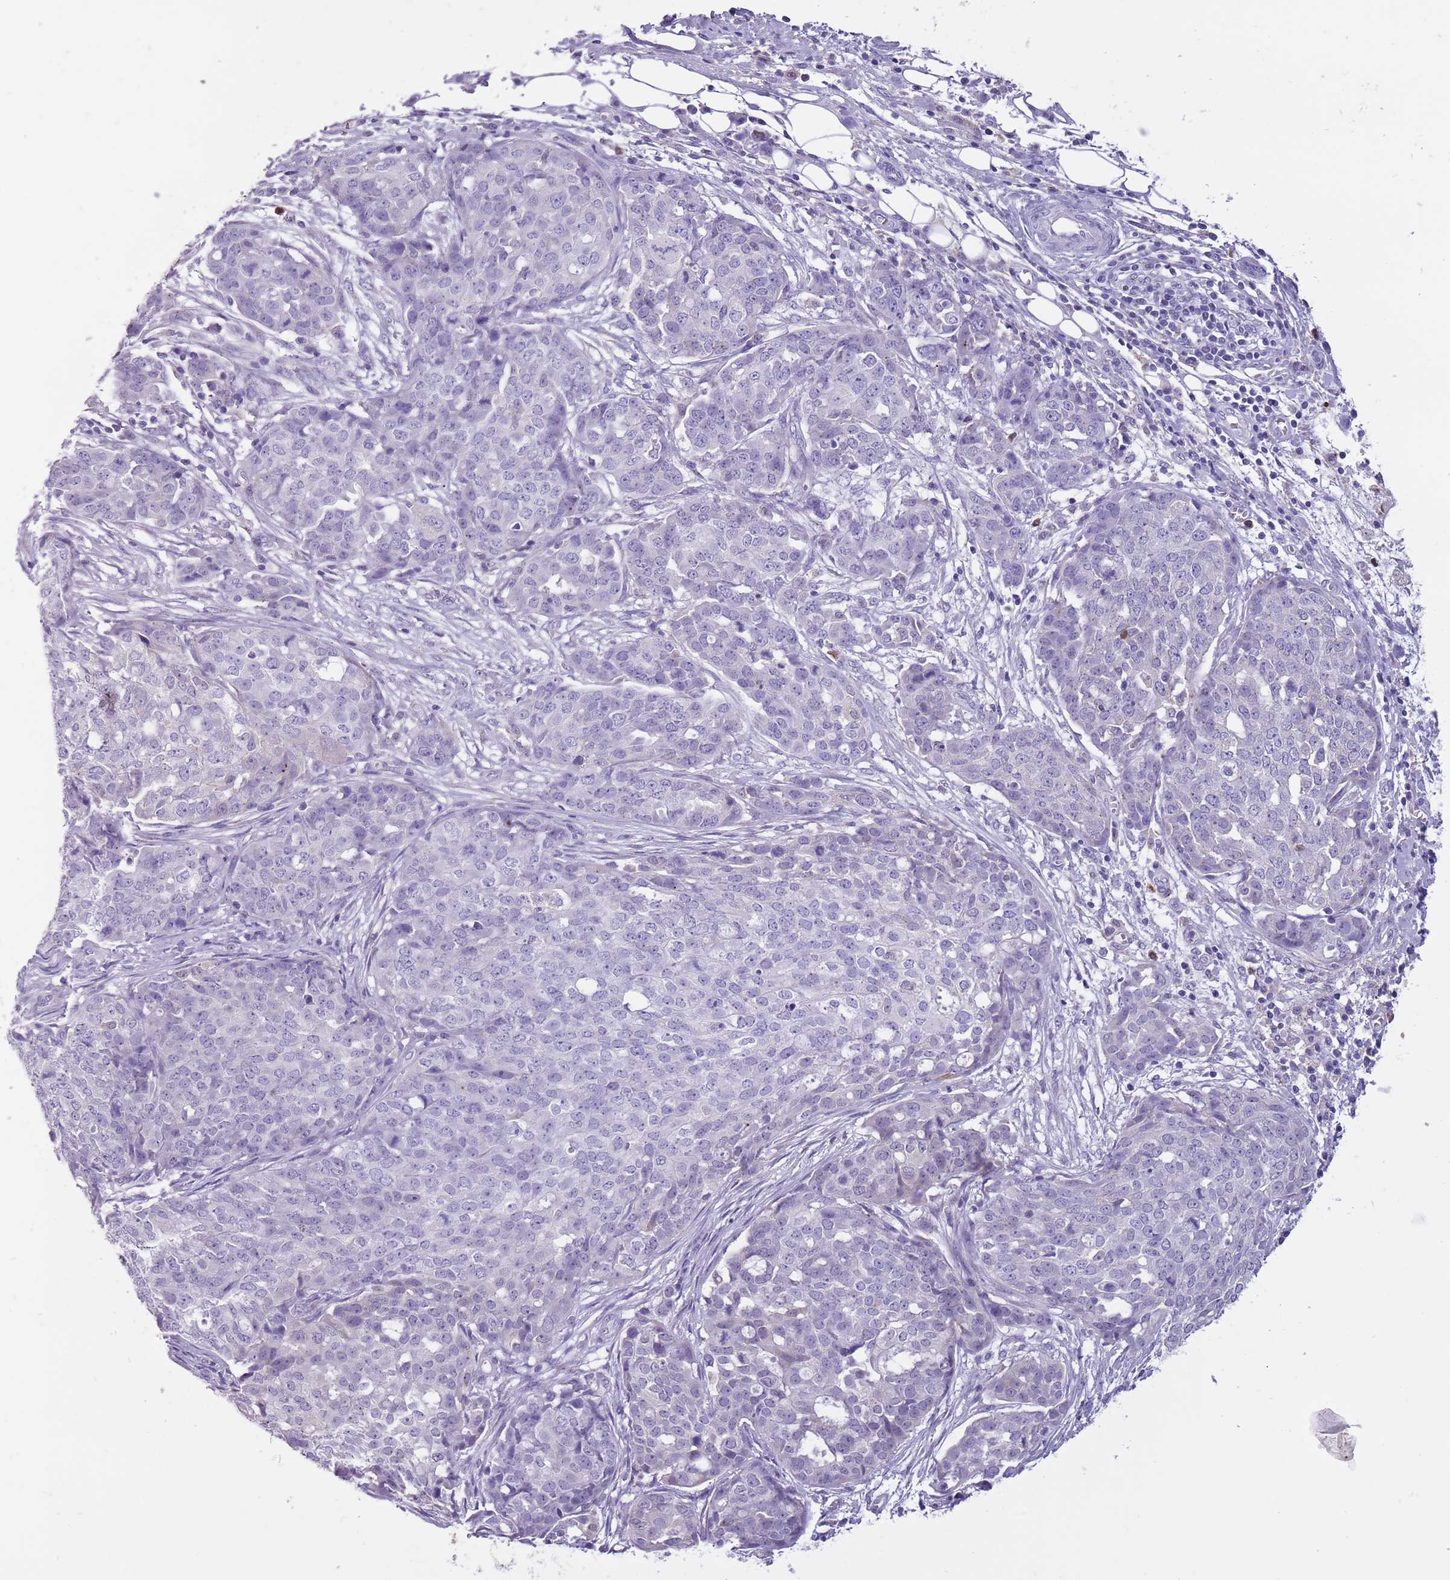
{"staining": {"intensity": "negative", "quantity": "none", "location": "none"}, "tissue": "ovarian cancer", "cell_type": "Tumor cells", "image_type": "cancer", "snomed": [{"axis": "morphology", "description": "Cystadenocarcinoma, serous, NOS"}, {"axis": "topography", "description": "Soft tissue"}, {"axis": "topography", "description": "Ovary"}], "caption": "IHC image of neoplastic tissue: ovarian cancer (serous cystadenocarcinoma) stained with DAB (3,3'-diaminobenzidine) displays no significant protein expression in tumor cells. Brightfield microscopy of immunohistochemistry (IHC) stained with DAB (brown) and hematoxylin (blue), captured at high magnification.", "gene": "PFKFB2", "patient": {"sex": "female", "age": 57}}